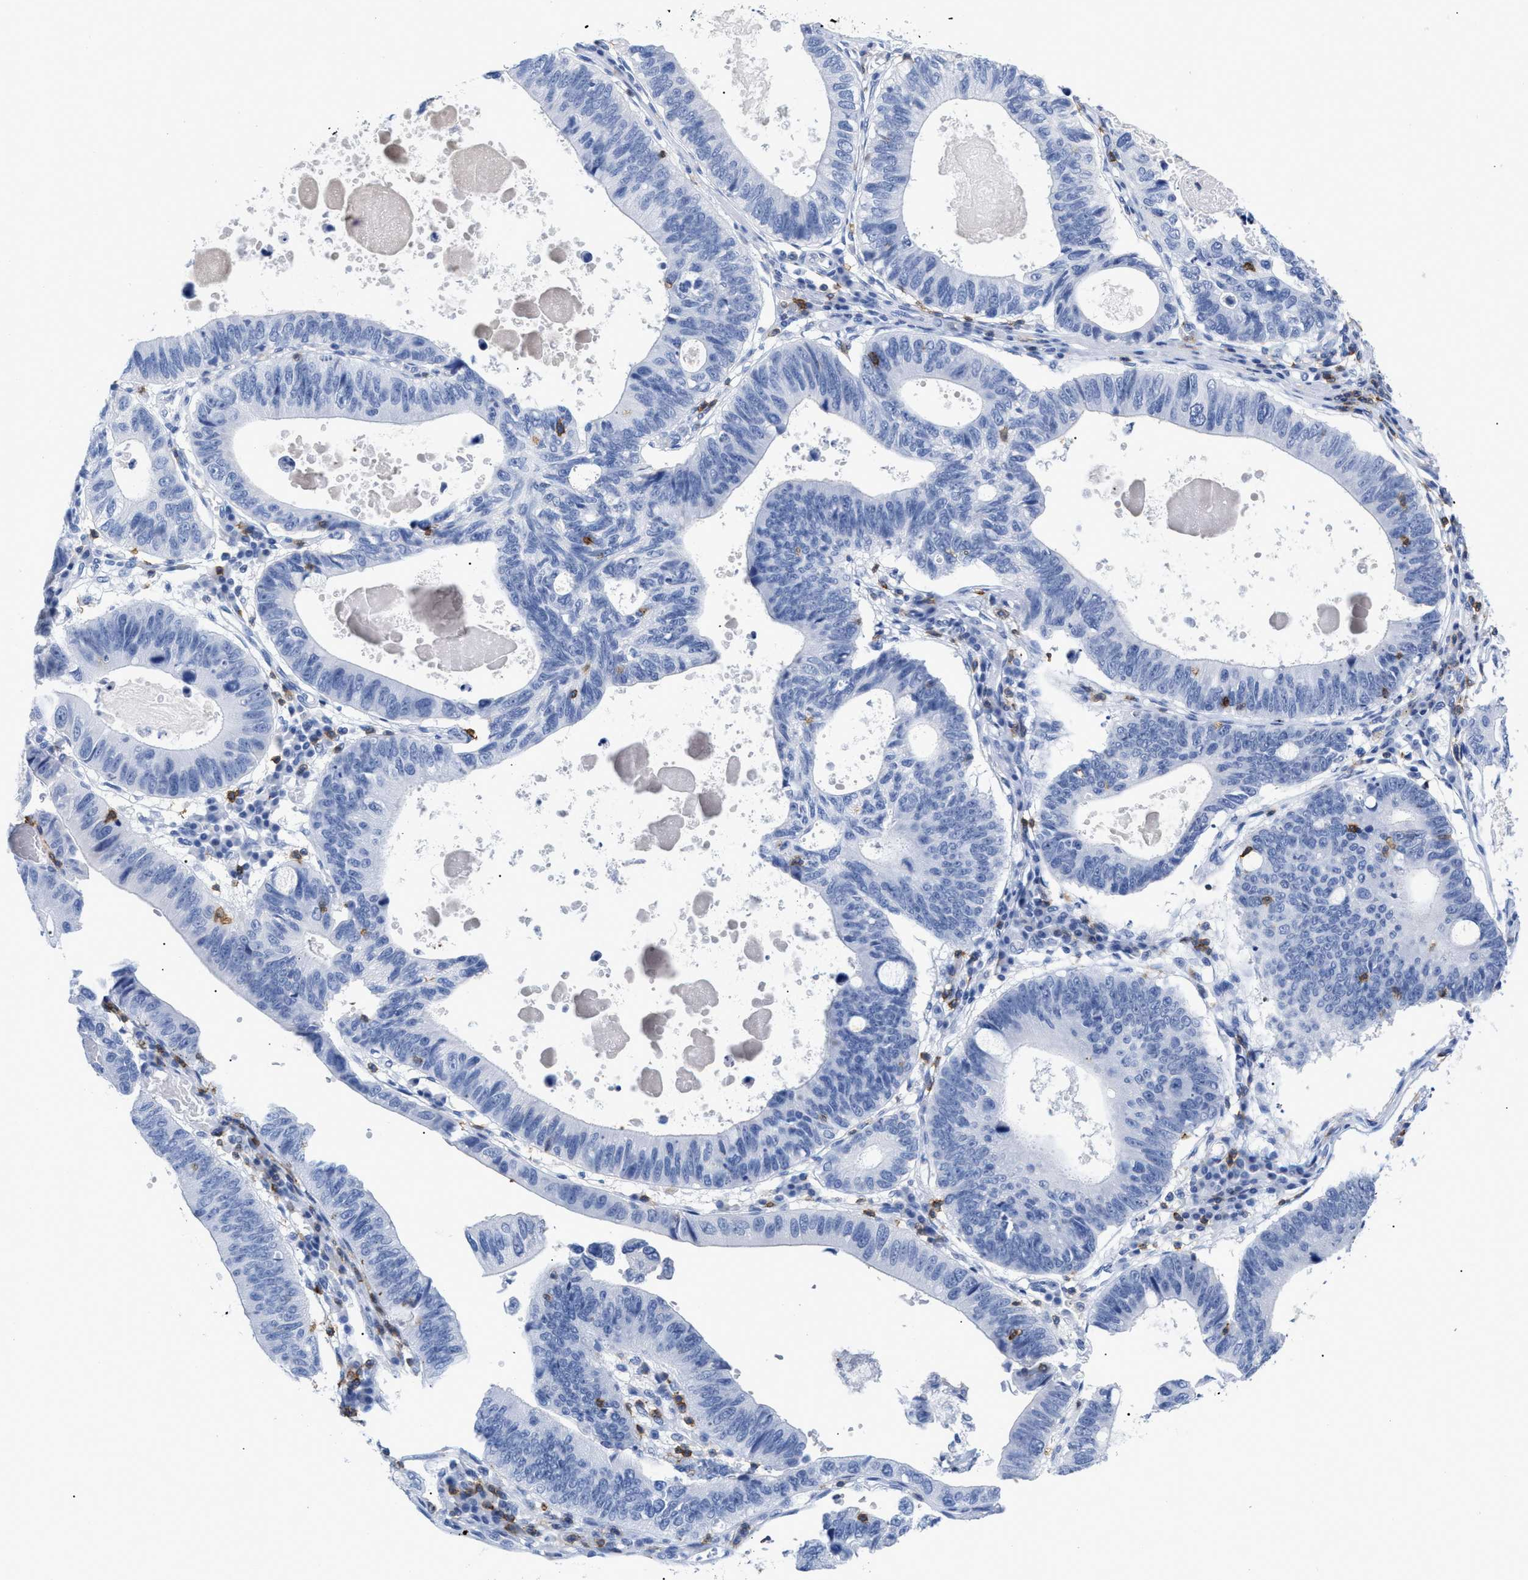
{"staining": {"intensity": "negative", "quantity": "none", "location": "none"}, "tissue": "stomach cancer", "cell_type": "Tumor cells", "image_type": "cancer", "snomed": [{"axis": "morphology", "description": "Adenocarcinoma, NOS"}, {"axis": "topography", "description": "Stomach"}], "caption": "A photomicrograph of stomach cancer stained for a protein shows no brown staining in tumor cells.", "gene": "CD5", "patient": {"sex": "male", "age": 59}}